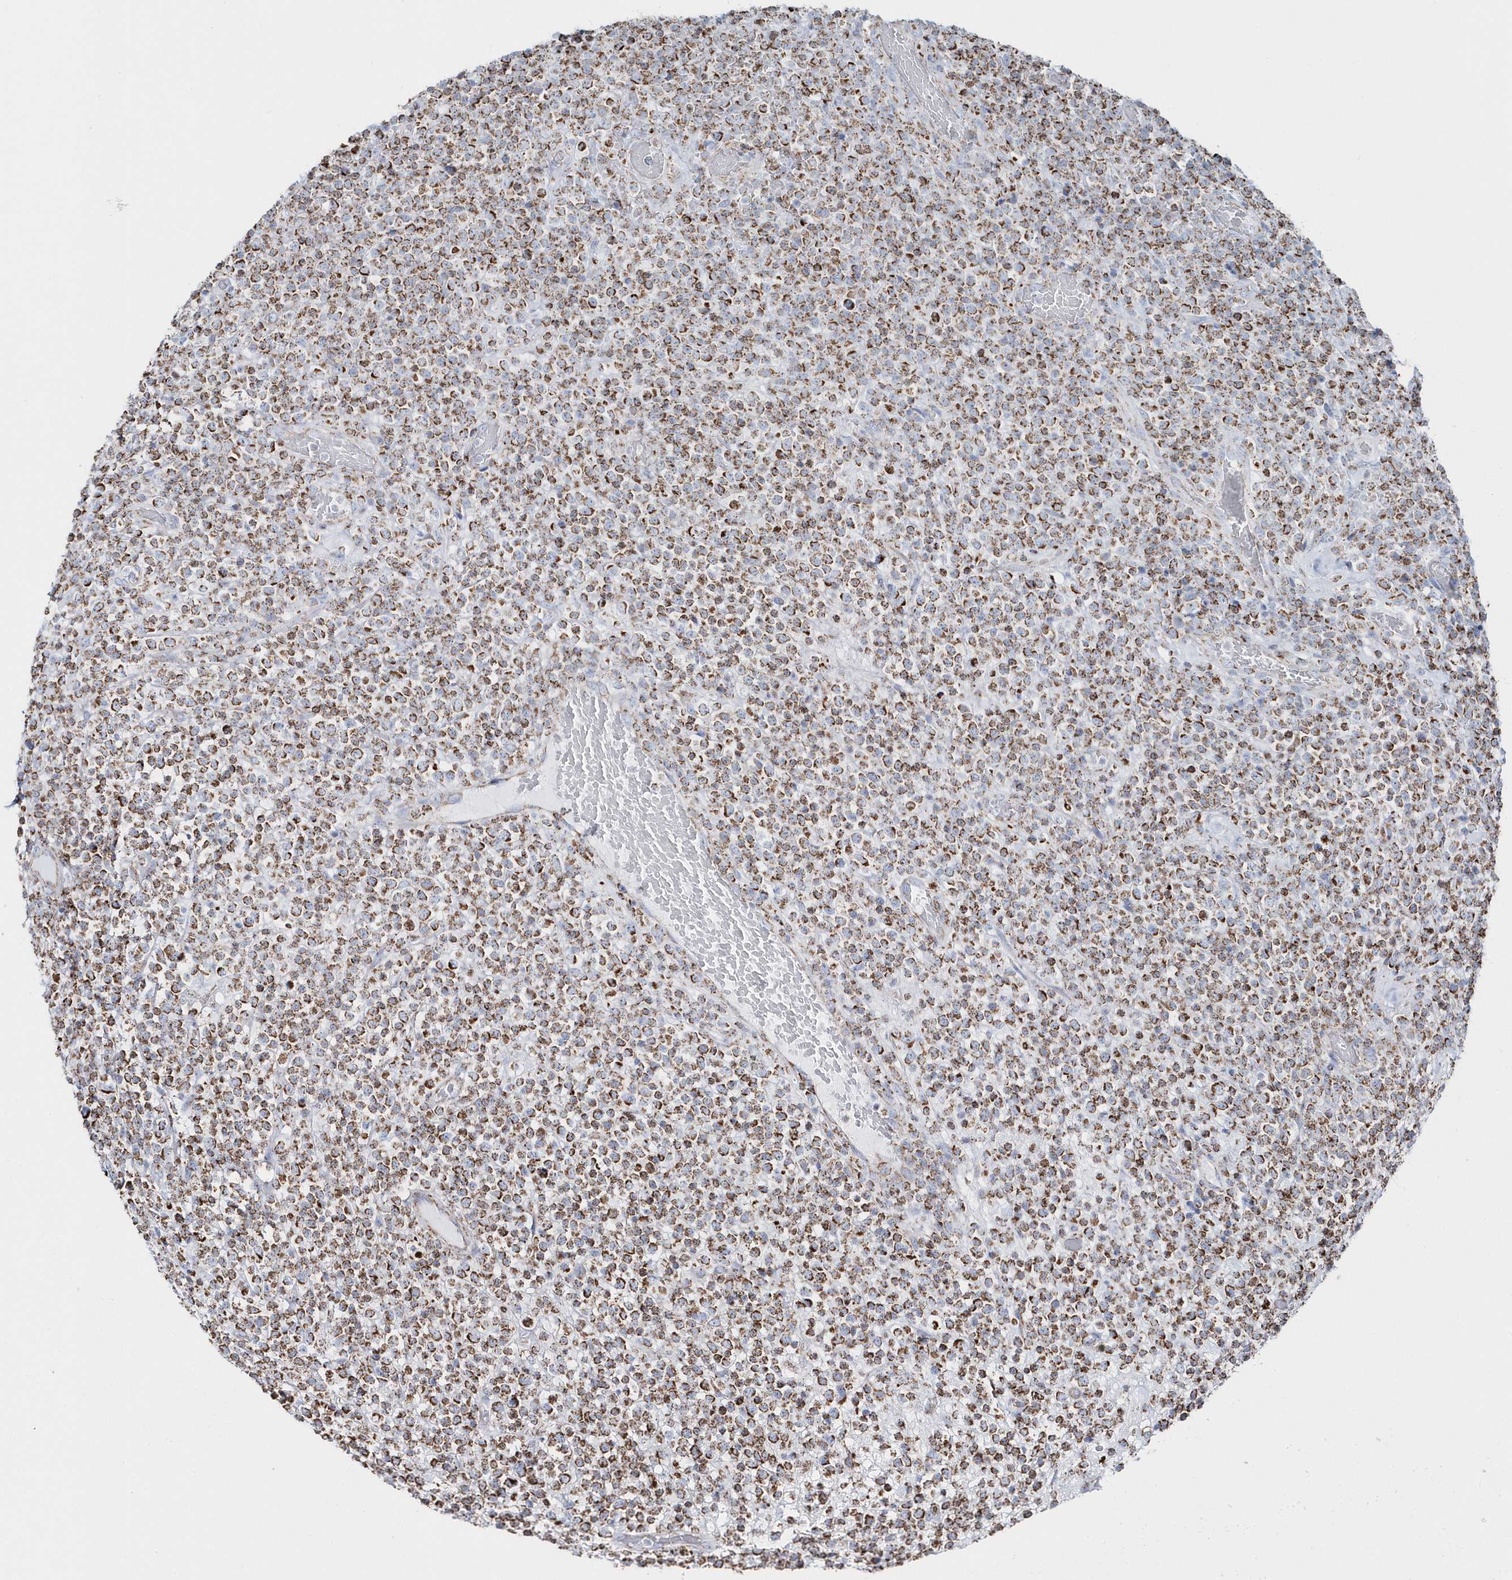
{"staining": {"intensity": "moderate", "quantity": ">75%", "location": "cytoplasmic/membranous"}, "tissue": "lymphoma", "cell_type": "Tumor cells", "image_type": "cancer", "snomed": [{"axis": "morphology", "description": "Malignant lymphoma, non-Hodgkin's type, High grade"}, {"axis": "topography", "description": "Colon"}], "caption": "This is an image of IHC staining of lymphoma, which shows moderate expression in the cytoplasmic/membranous of tumor cells.", "gene": "TMCO6", "patient": {"sex": "female", "age": 53}}